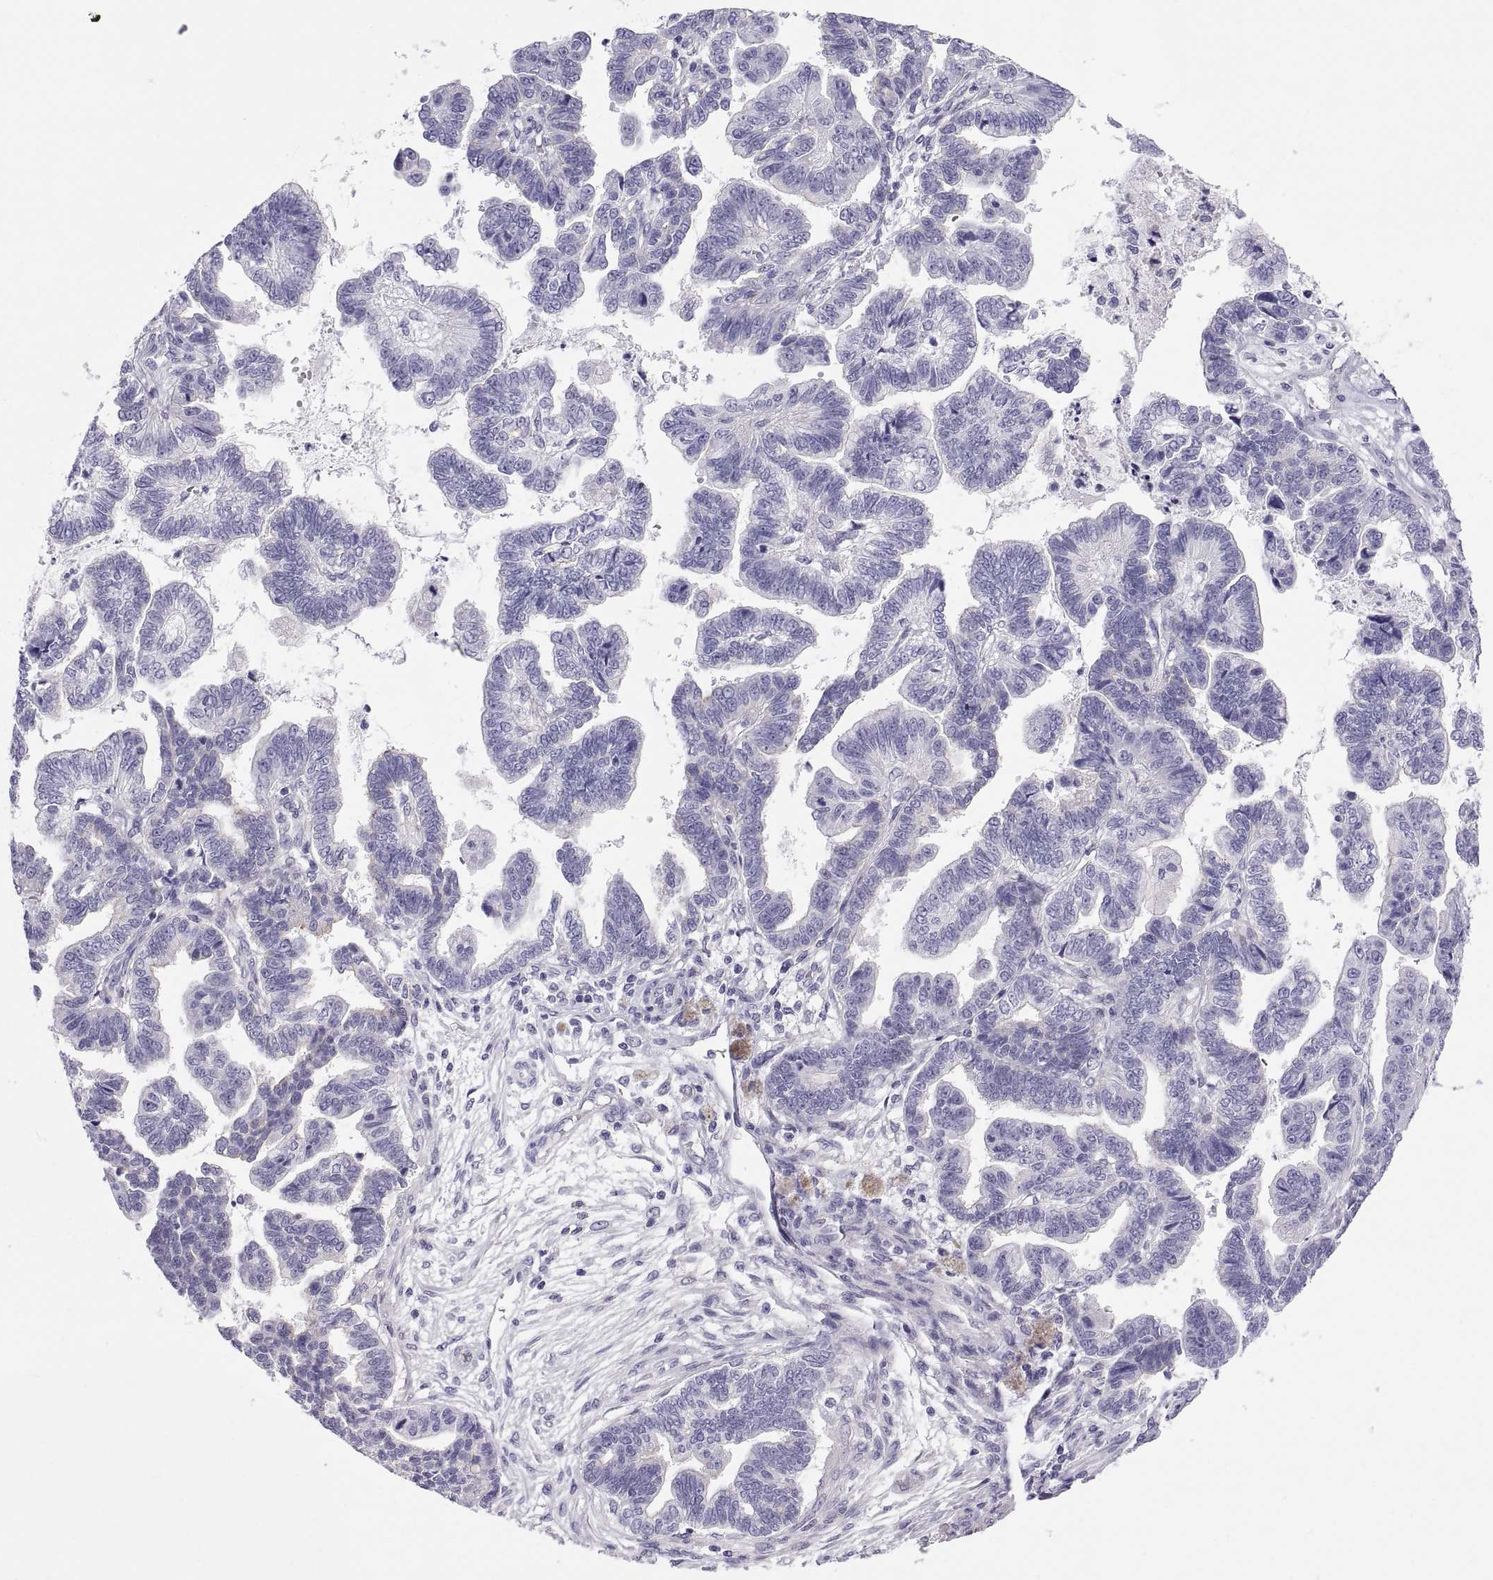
{"staining": {"intensity": "negative", "quantity": "none", "location": "none"}, "tissue": "stomach cancer", "cell_type": "Tumor cells", "image_type": "cancer", "snomed": [{"axis": "morphology", "description": "Adenocarcinoma, NOS"}, {"axis": "topography", "description": "Stomach"}], "caption": "This is a photomicrograph of IHC staining of stomach cancer, which shows no positivity in tumor cells.", "gene": "RNASE12", "patient": {"sex": "male", "age": 83}}